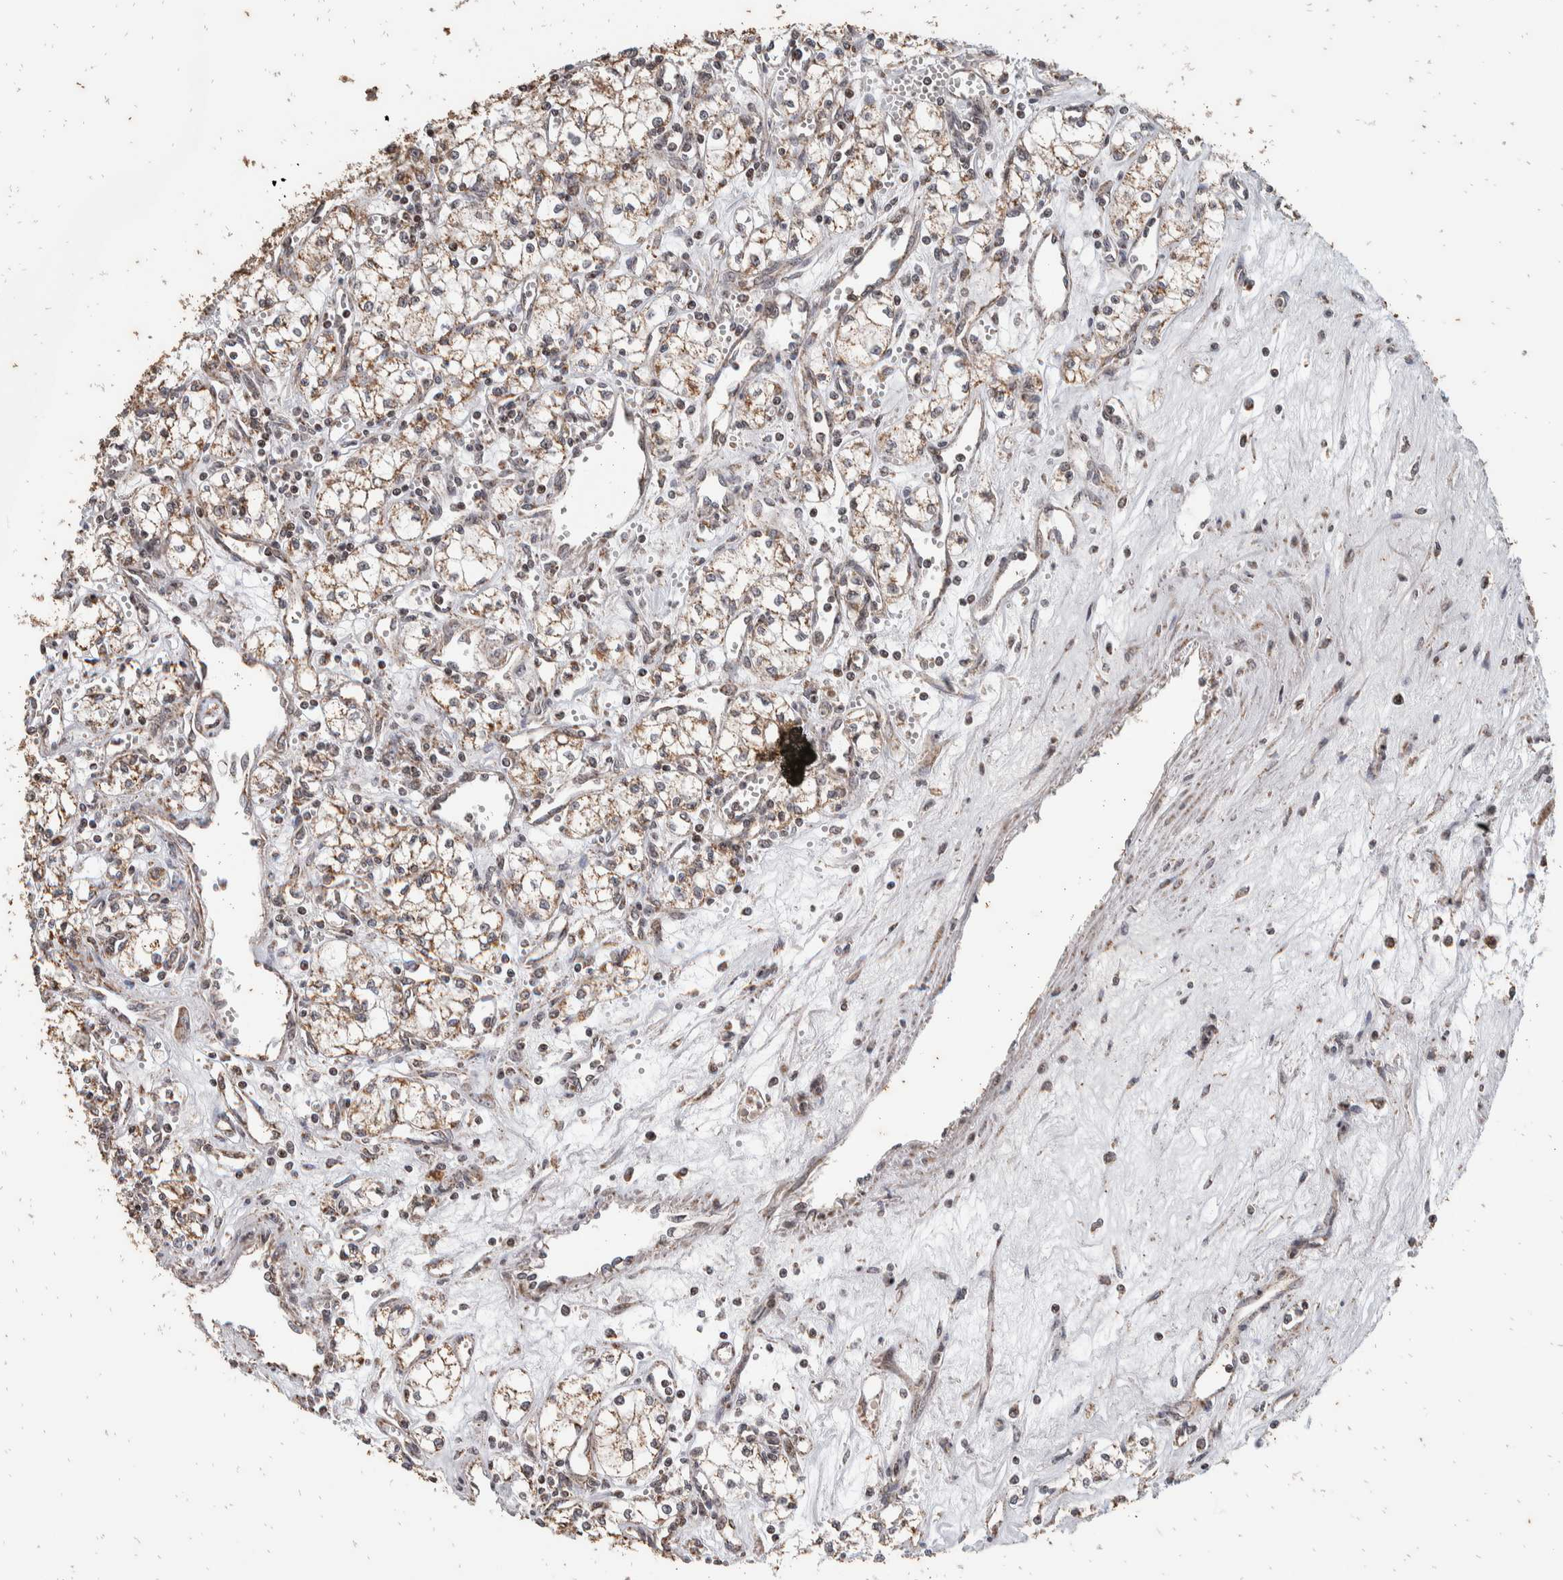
{"staining": {"intensity": "weak", "quantity": "25%-75%", "location": "cytoplasmic/membranous"}, "tissue": "renal cancer", "cell_type": "Tumor cells", "image_type": "cancer", "snomed": [{"axis": "morphology", "description": "Adenocarcinoma, NOS"}, {"axis": "topography", "description": "Kidney"}], "caption": "DAB (3,3'-diaminobenzidine) immunohistochemical staining of renal adenocarcinoma reveals weak cytoplasmic/membranous protein staining in approximately 25%-75% of tumor cells.", "gene": "ATXN7L1", "patient": {"sex": "male", "age": 59}}